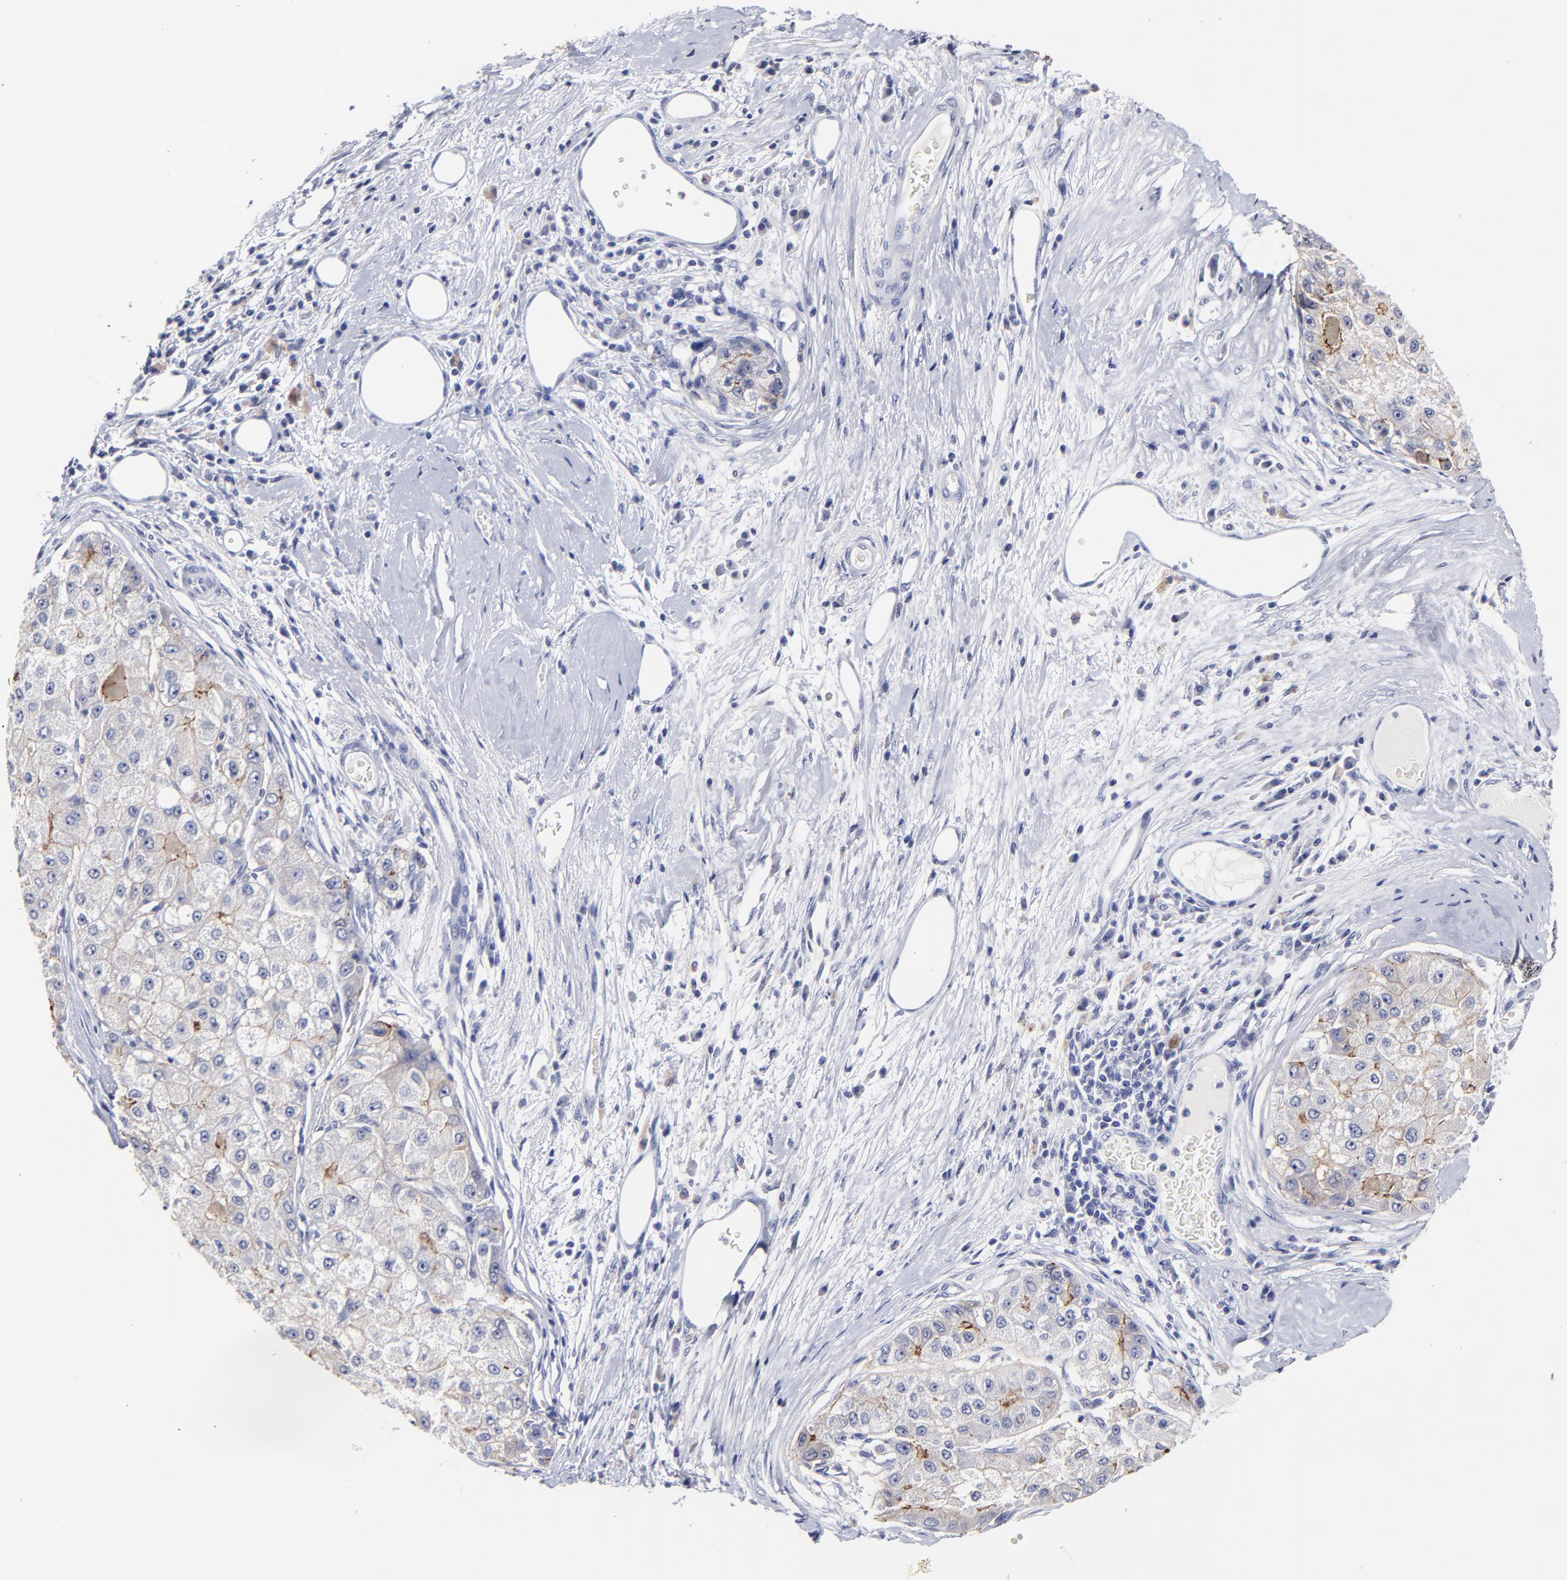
{"staining": {"intensity": "negative", "quantity": "none", "location": "none"}, "tissue": "liver cancer", "cell_type": "Tumor cells", "image_type": "cancer", "snomed": [{"axis": "morphology", "description": "Carcinoma, Hepatocellular, NOS"}, {"axis": "topography", "description": "Liver"}], "caption": "Image shows no protein positivity in tumor cells of liver cancer (hepatocellular carcinoma) tissue.", "gene": "CXADR", "patient": {"sex": "male", "age": 80}}